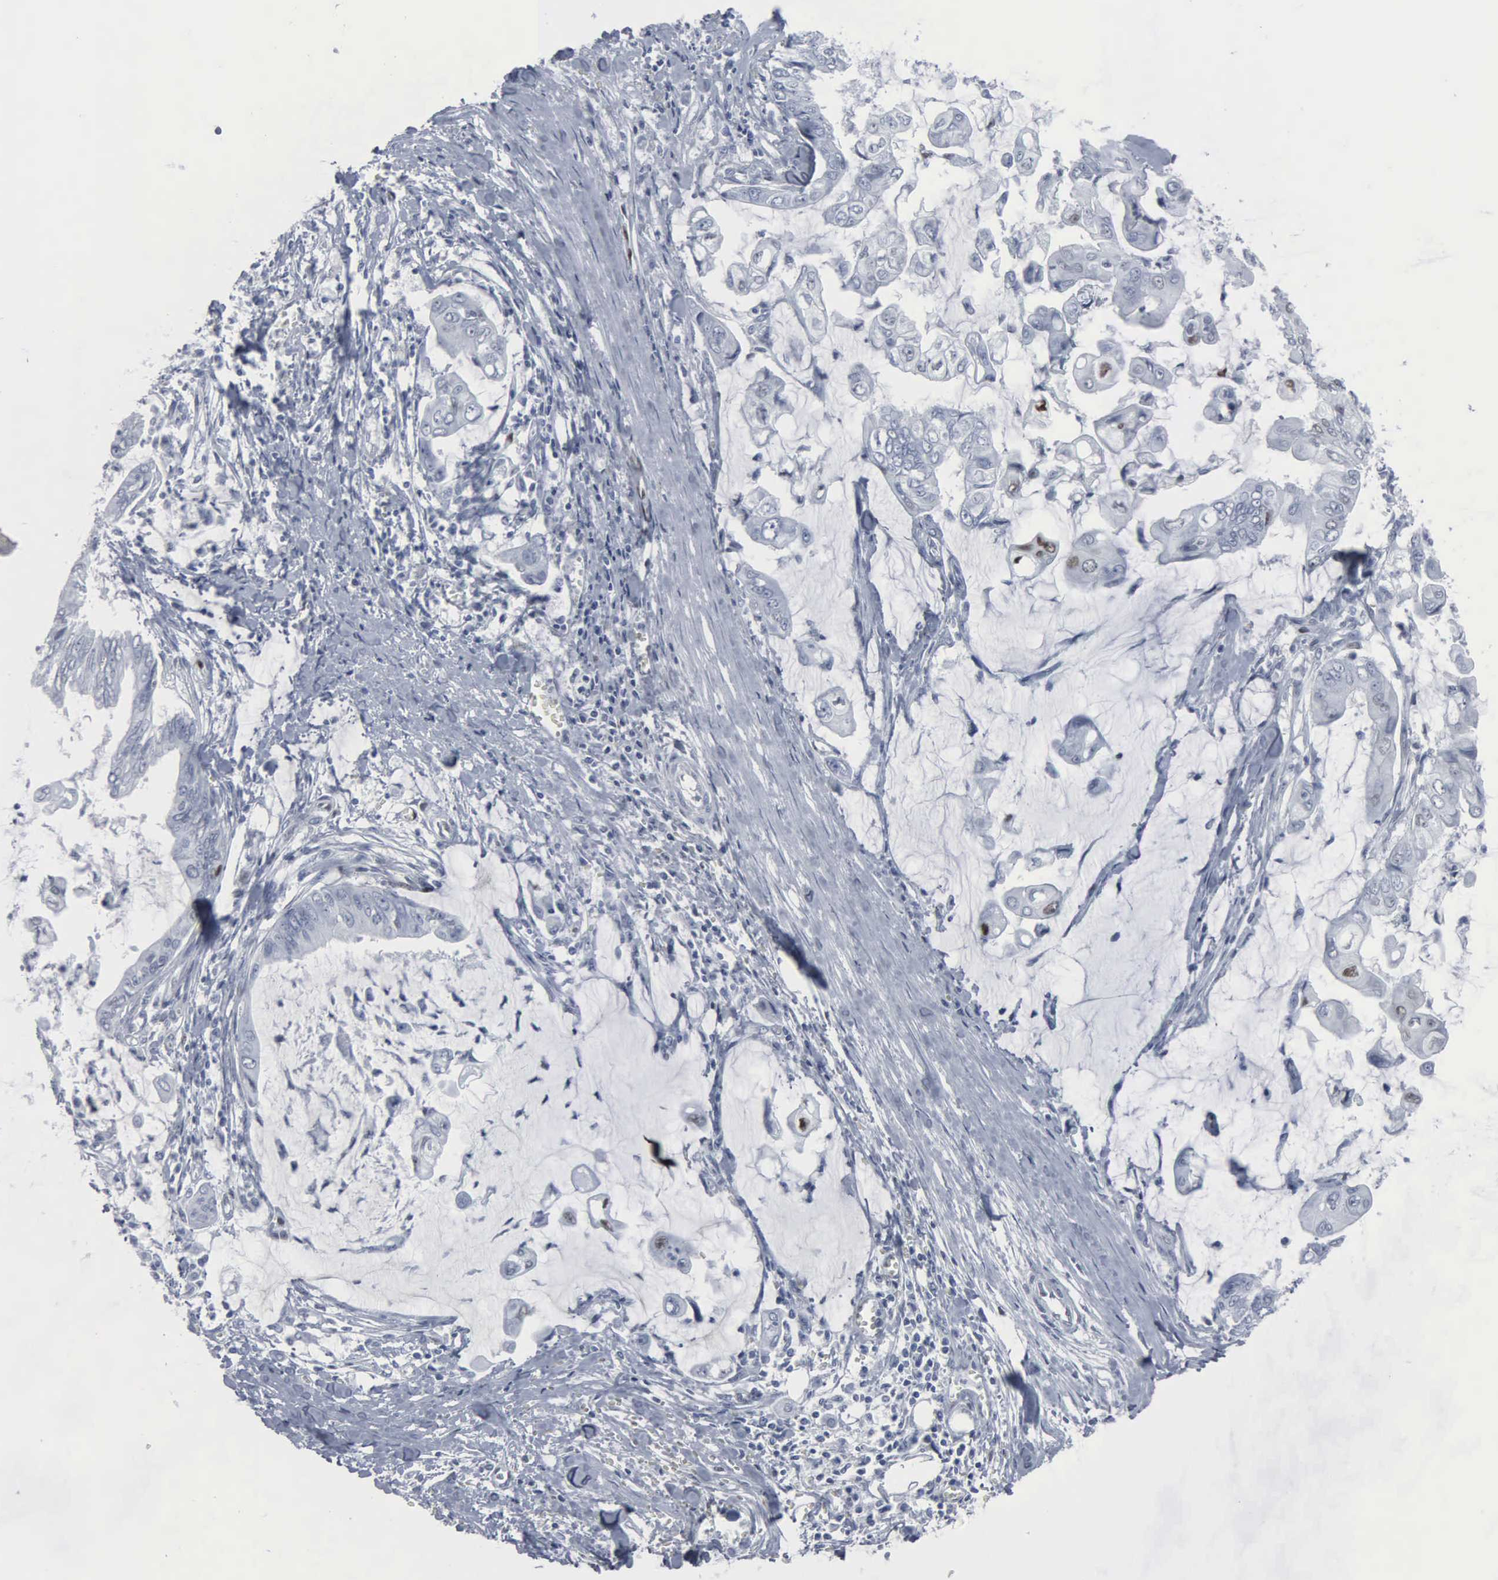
{"staining": {"intensity": "negative", "quantity": "none", "location": "none"}, "tissue": "stomach cancer", "cell_type": "Tumor cells", "image_type": "cancer", "snomed": [{"axis": "morphology", "description": "Adenocarcinoma, NOS"}, {"axis": "topography", "description": "Stomach, upper"}], "caption": "Tumor cells are negative for brown protein staining in stomach adenocarcinoma.", "gene": "CCND3", "patient": {"sex": "male", "age": 80}}